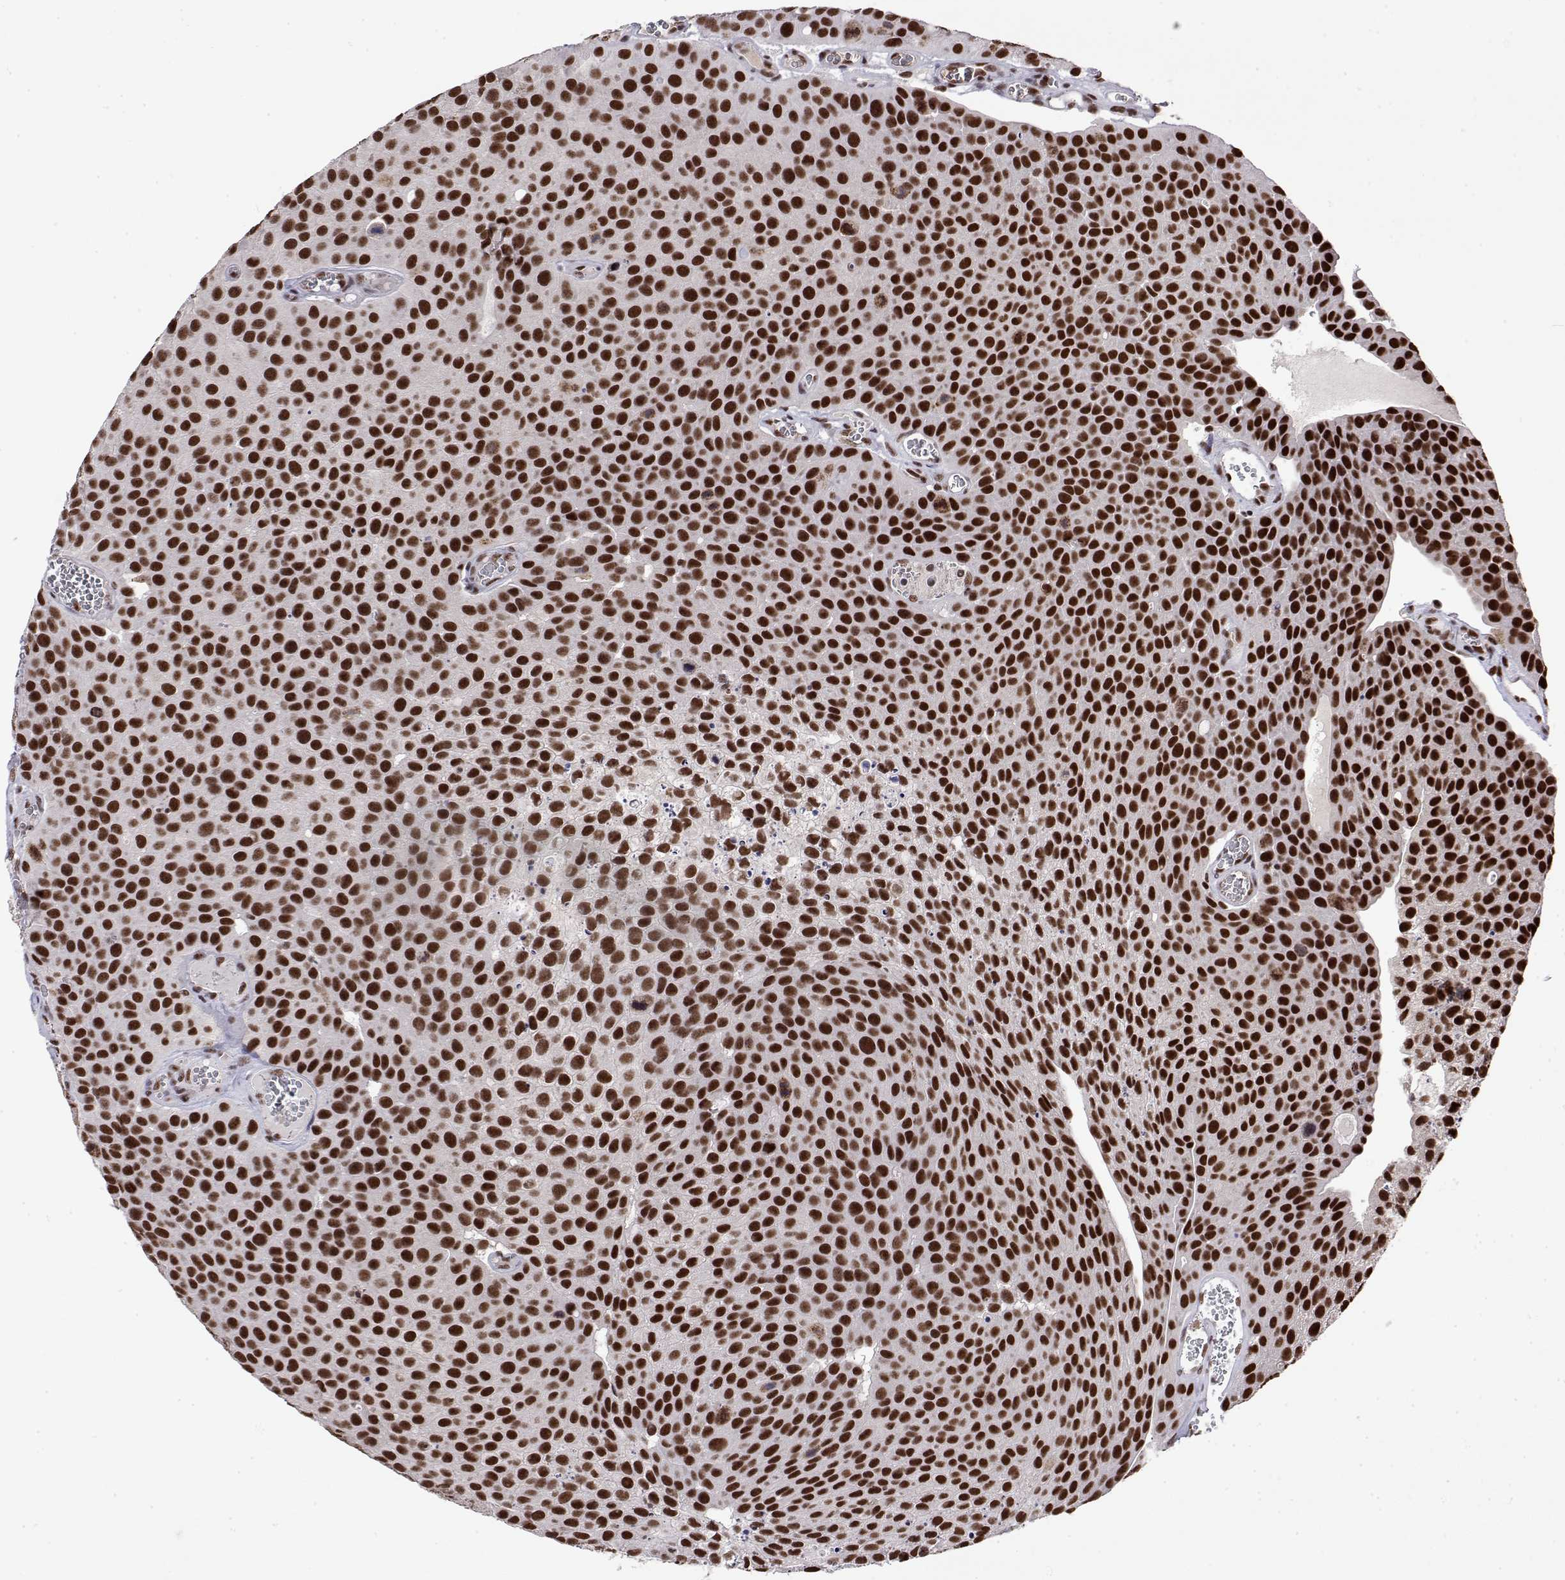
{"staining": {"intensity": "strong", "quantity": ">75%", "location": "nuclear"}, "tissue": "urothelial cancer", "cell_type": "Tumor cells", "image_type": "cancer", "snomed": [{"axis": "morphology", "description": "Urothelial carcinoma, Low grade"}, {"axis": "topography", "description": "Urinary bladder"}], "caption": "Protein positivity by immunohistochemistry (IHC) exhibits strong nuclear staining in approximately >75% of tumor cells in urothelial cancer. (IHC, brightfield microscopy, high magnification).", "gene": "POLDIP3", "patient": {"sex": "female", "age": 69}}